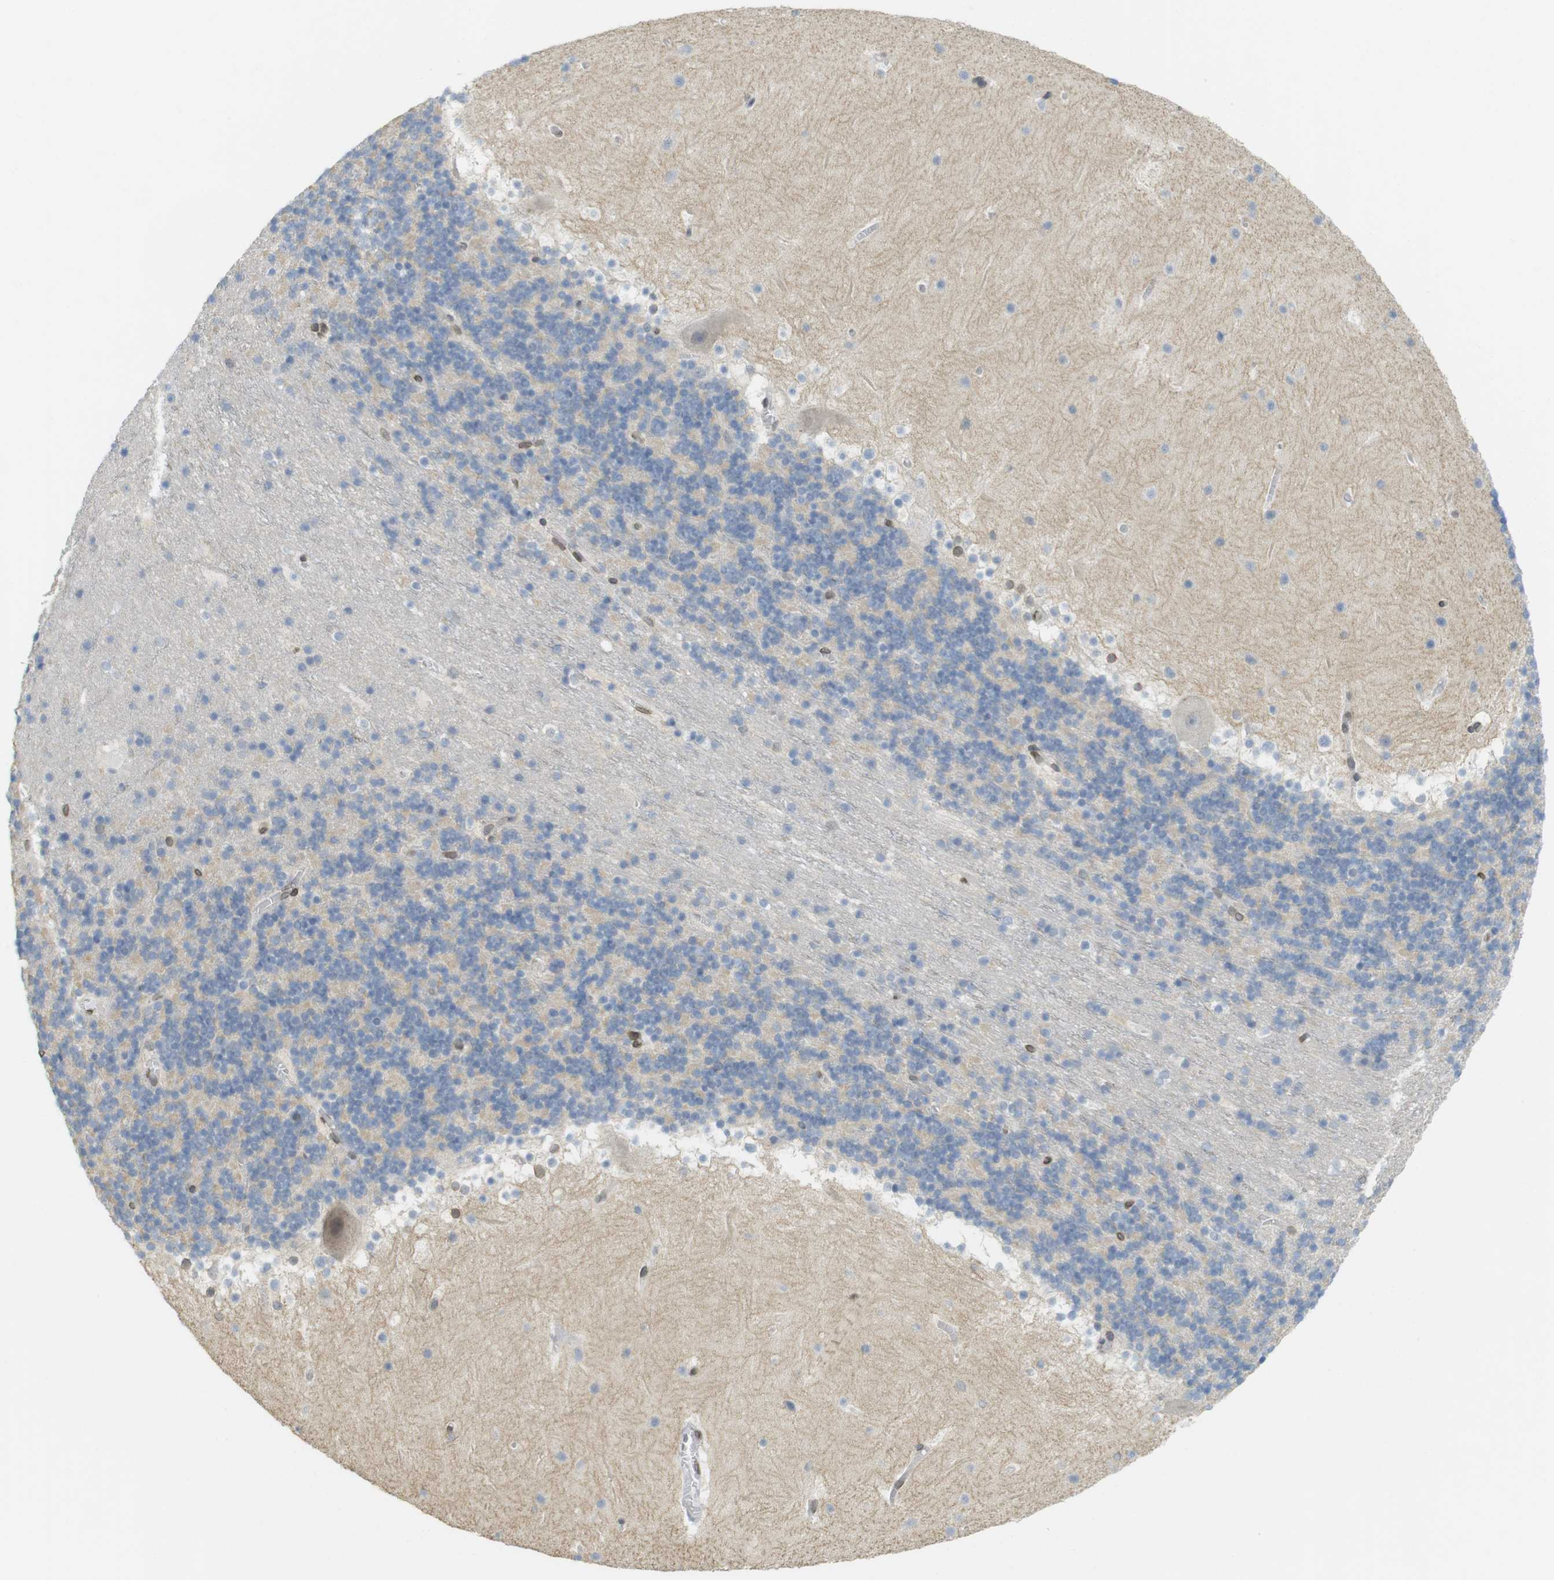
{"staining": {"intensity": "negative", "quantity": "none", "location": "none"}, "tissue": "cerebellum", "cell_type": "Cells in granular layer", "image_type": "normal", "snomed": [{"axis": "morphology", "description": "Normal tissue, NOS"}, {"axis": "topography", "description": "Cerebellum"}], "caption": "The histopathology image exhibits no staining of cells in granular layer in unremarkable cerebellum.", "gene": "ARL6IP6", "patient": {"sex": "male", "age": 45}}